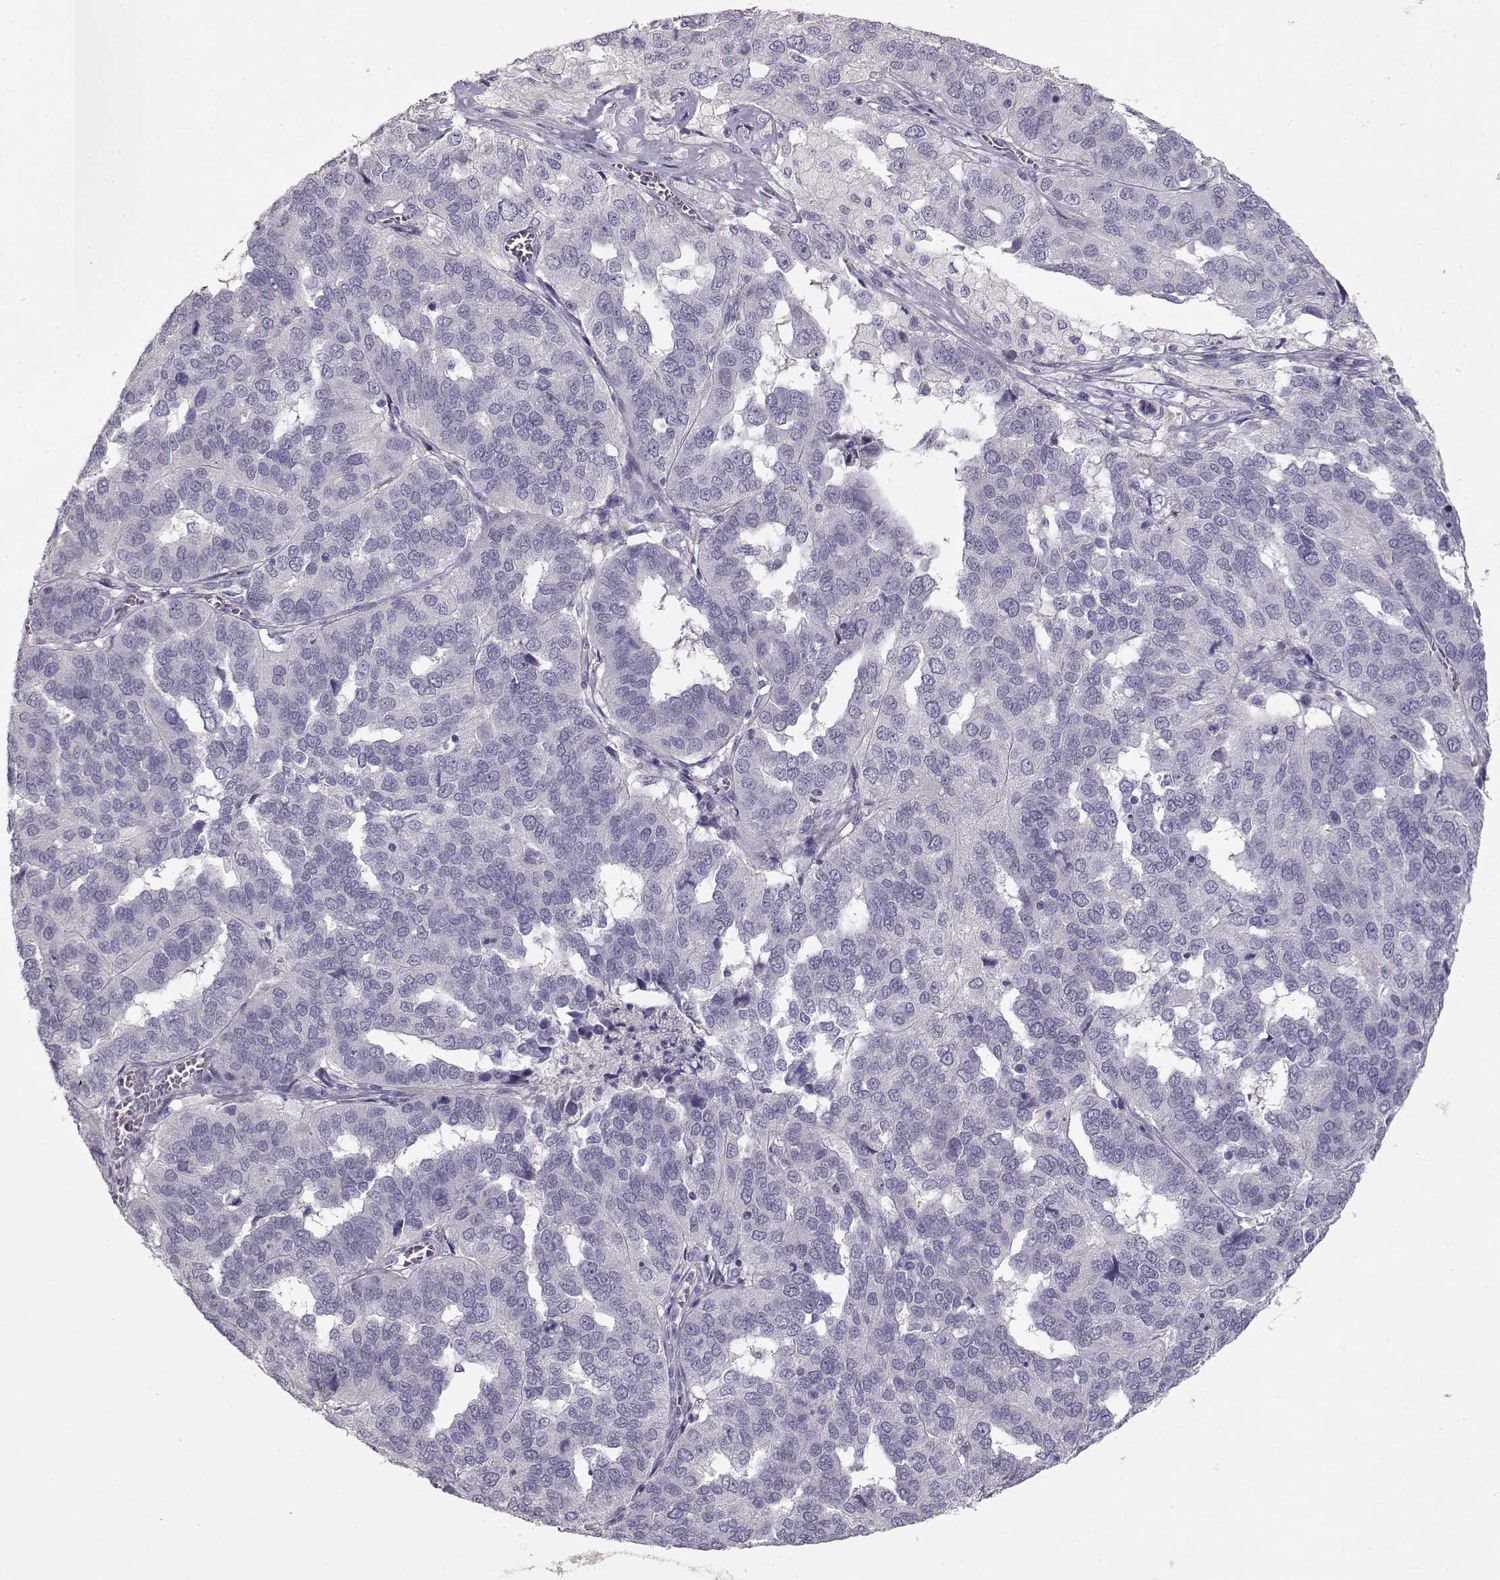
{"staining": {"intensity": "negative", "quantity": "none", "location": "none"}, "tissue": "ovarian cancer", "cell_type": "Tumor cells", "image_type": "cancer", "snomed": [{"axis": "morphology", "description": "Carcinoma, endometroid"}, {"axis": "topography", "description": "Soft tissue"}, {"axis": "topography", "description": "Ovary"}], "caption": "There is no significant expression in tumor cells of ovarian endometroid carcinoma. (Immunohistochemistry (ihc), brightfield microscopy, high magnification).", "gene": "SLC18A1", "patient": {"sex": "female", "age": 52}}